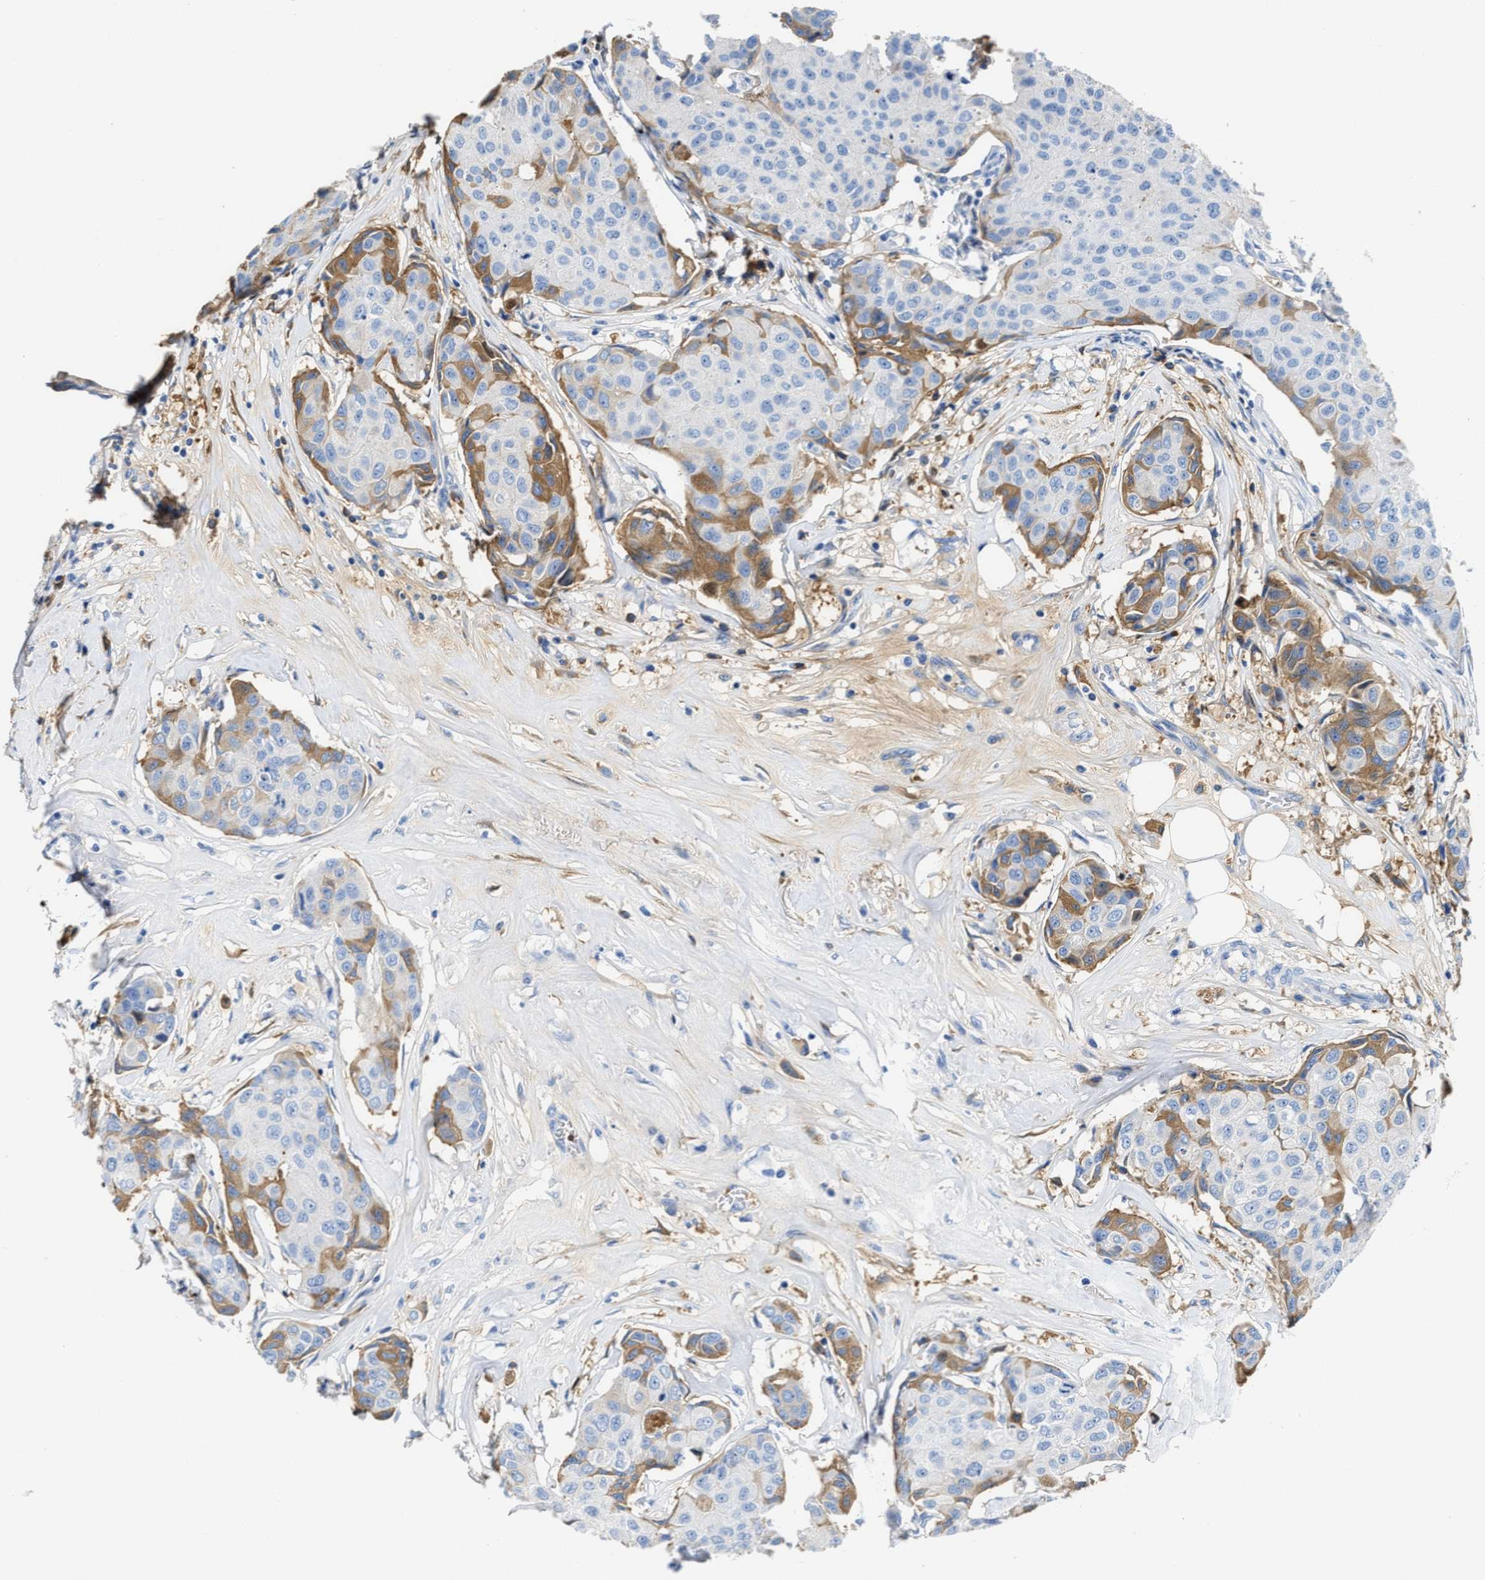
{"staining": {"intensity": "moderate", "quantity": "<25%", "location": "cytoplasmic/membranous"}, "tissue": "breast cancer", "cell_type": "Tumor cells", "image_type": "cancer", "snomed": [{"axis": "morphology", "description": "Duct carcinoma"}, {"axis": "topography", "description": "Breast"}], "caption": "Protein analysis of infiltrating ductal carcinoma (breast) tissue displays moderate cytoplasmic/membranous positivity in about <25% of tumor cells.", "gene": "GC", "patient": {"sex": "female", "age": 80}}